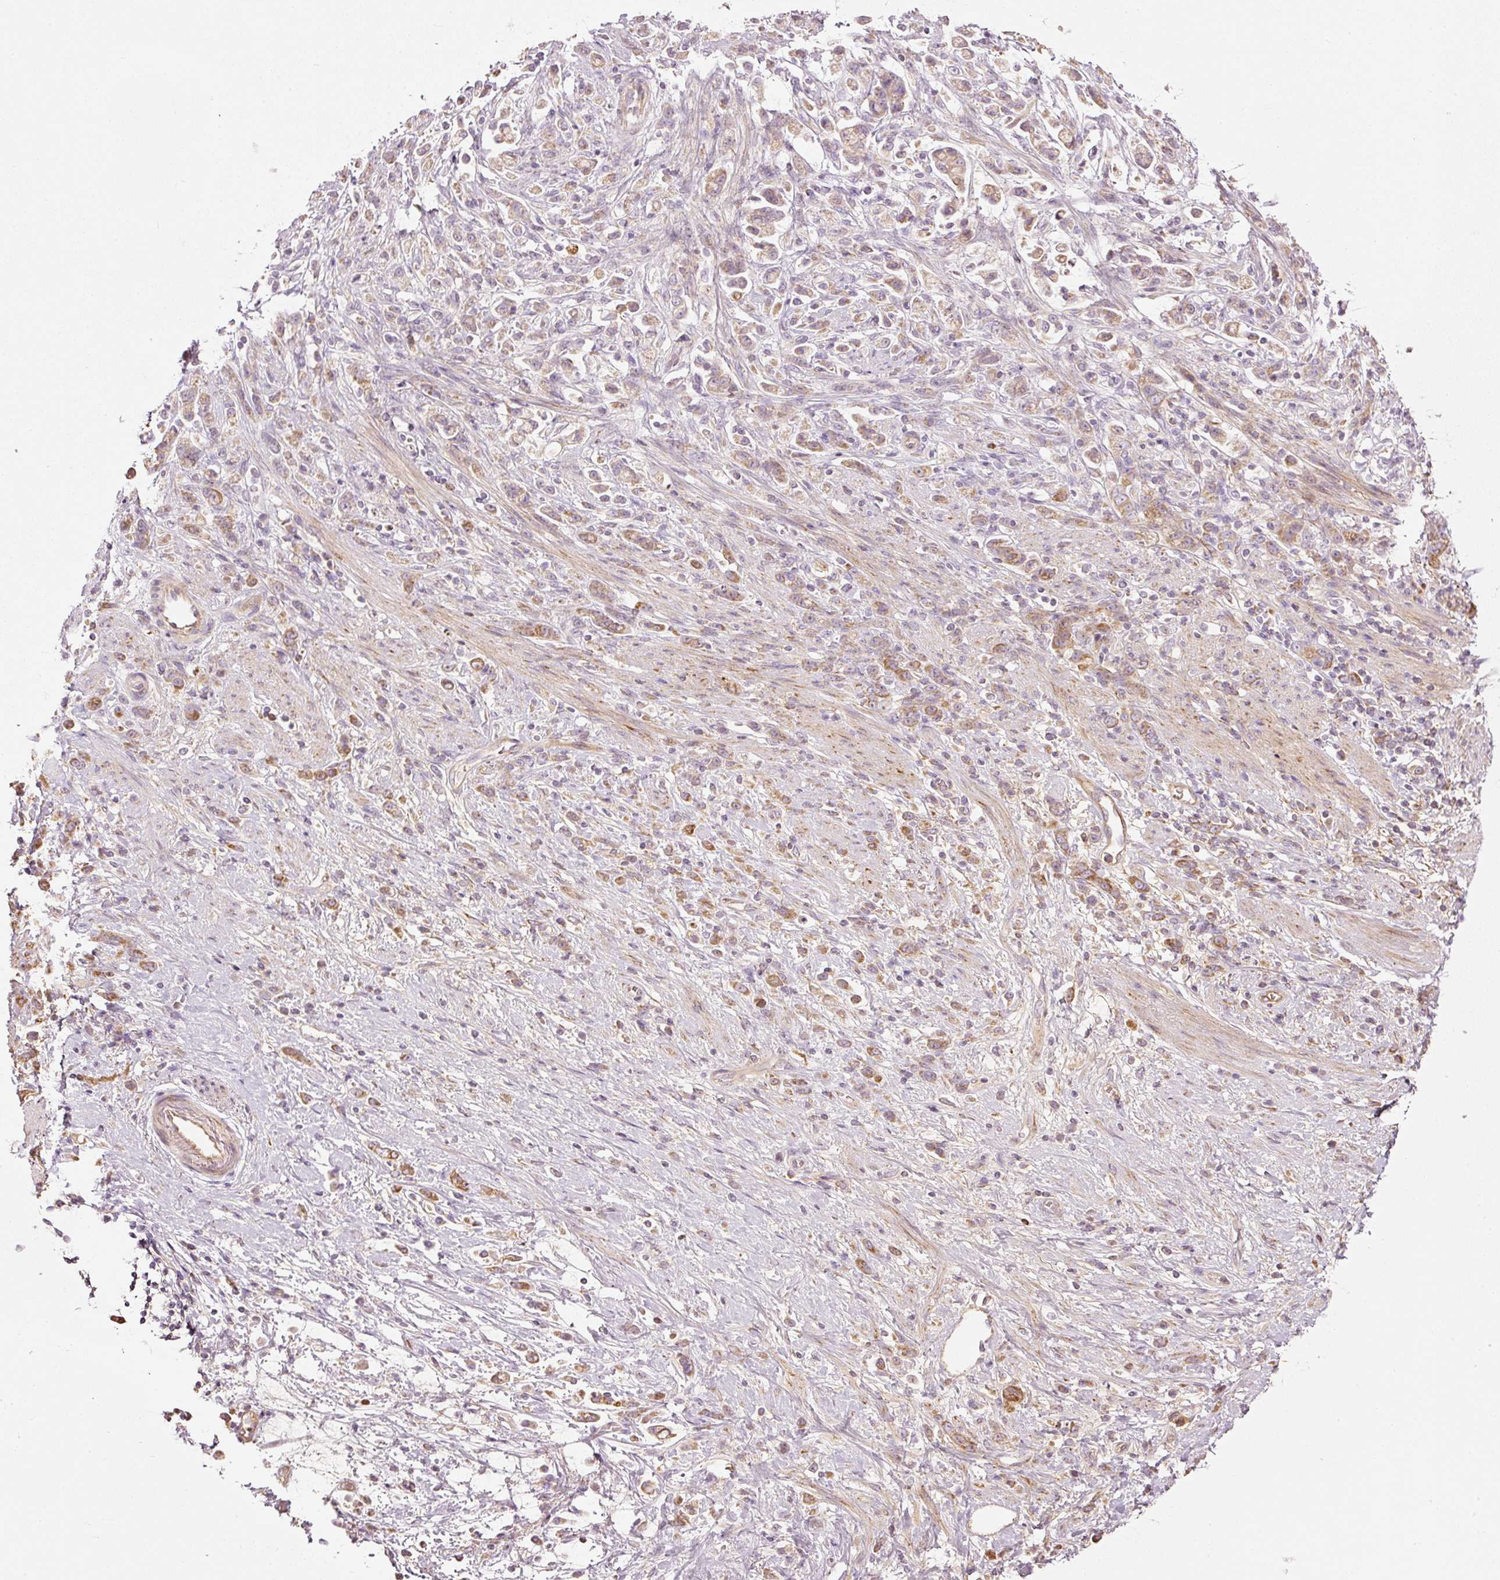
{"staining": {"intensity": "moderate", "quantity": ">75%", "location": "cytoplasmic/membranous"}, "tissue": "stomach cancer", "cell_type": "Tumor cells", "image_type": "cancer", "snomed": [{"axis": "morphology", "description": "Adenocarcinoma, NOS"}, {"axis": "topography", "description": "Stomach"}], "caption": "Immunohistochemical staining of human stomach cancer (adenocarcinoma) displays medium levels of moderate cytoplasmic/membranous expression in about >75% of tumor cells. Ihc stains the protein in brown and the nuclei are stained blue.", "gene": "SERPING1", "patient": {"sex": "female", "age": 60}}